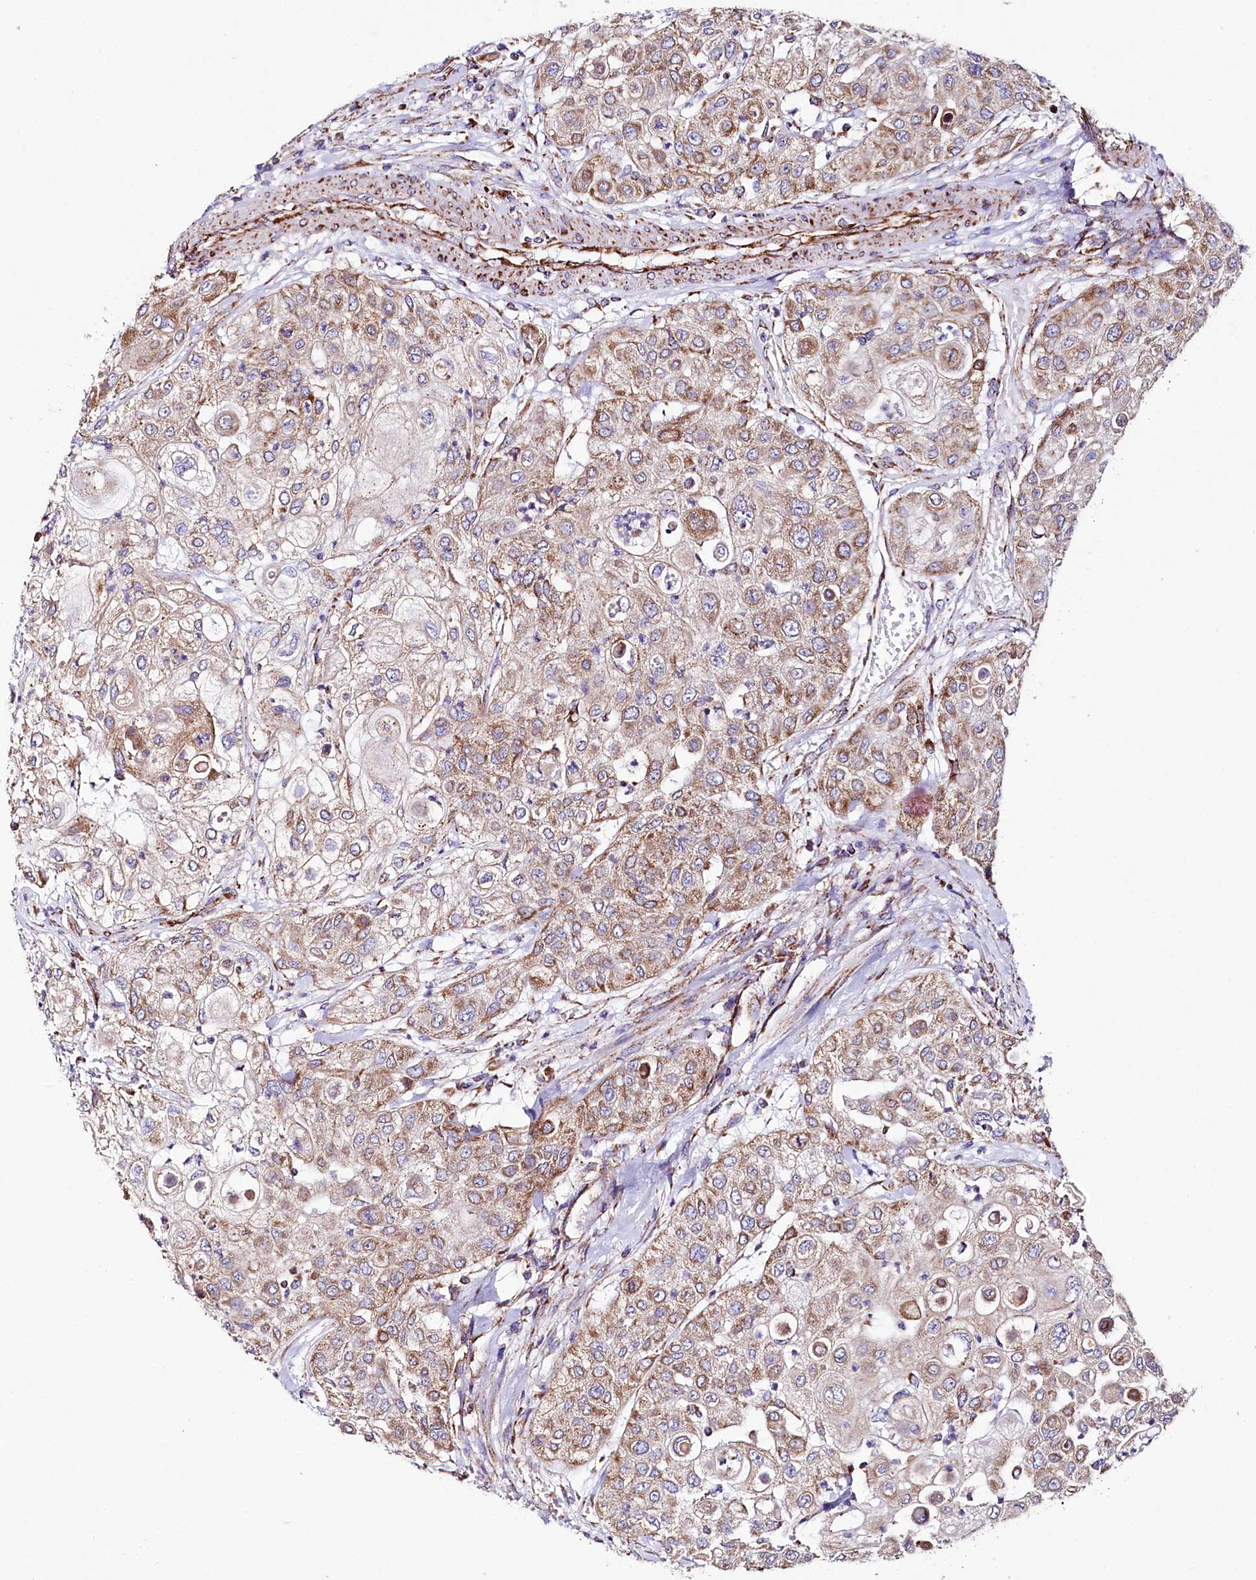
{"staining": {"intensity": "moderate", "quantity": ">75%", "location": "cytoplasmic/membranous"}, "tissue": "urothelial cancer", "cell_type": "Tumor cells", "image_type": "cancer", "snomed": [{"axis": "morphology", "description": "Urothelial carcinoma, High grade"}, {"axis": "topography", "description": "Urinary bladder"}], "caption": "The image shows a brown stain indicating the presence of a protein in the cytoplasmic/membranous of tumor cells in high-grade urothelial carcinoma.", "gene": "APLP2", "patient": {"sex": "female", "age": 79}}